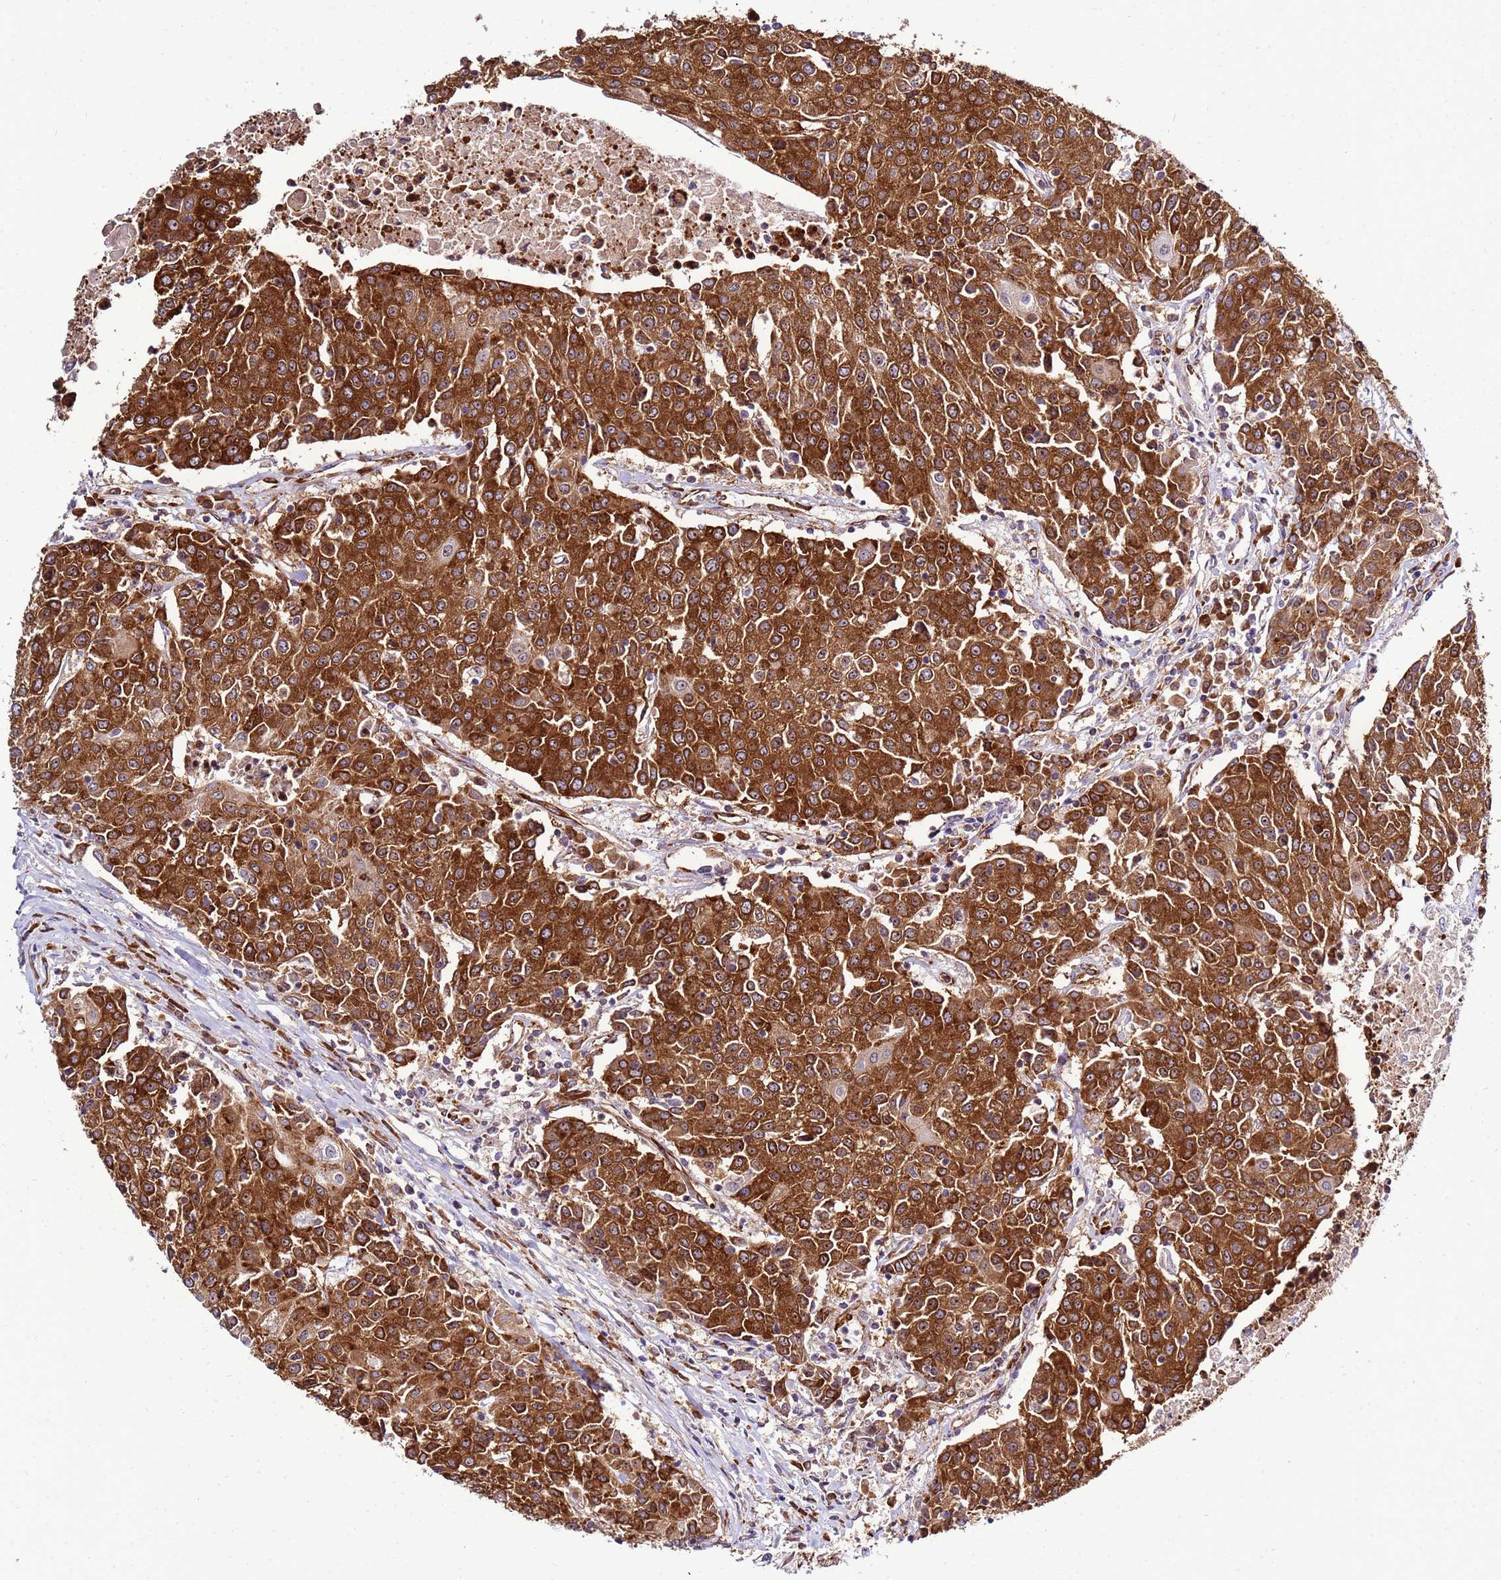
{"staining": {"intensity": "strong", "quantity": ">75%", "location": "cytoplasmic/membranous"}, "tissue": "urothelial cancer", "cell_type": "Tumor cells", "image_type": "cancer", "snomed": [{"axis": "morphology", "description": "Urothelial carcinoma, High grade"}, {"axis": "topography", "description": "Urinary bladder"}], "caption": "Protein analysis of urothelial cancer tissue shows strong cytoplasmic/membranous expression in approximately >75% of tumor cells. The staining is performed using DAB brown chromogen to label protein expression. The nuclei are counter-stained blue using hematoxylin.", "gene": "NOL8", "patient": {"sex": "female", "age": 85}}